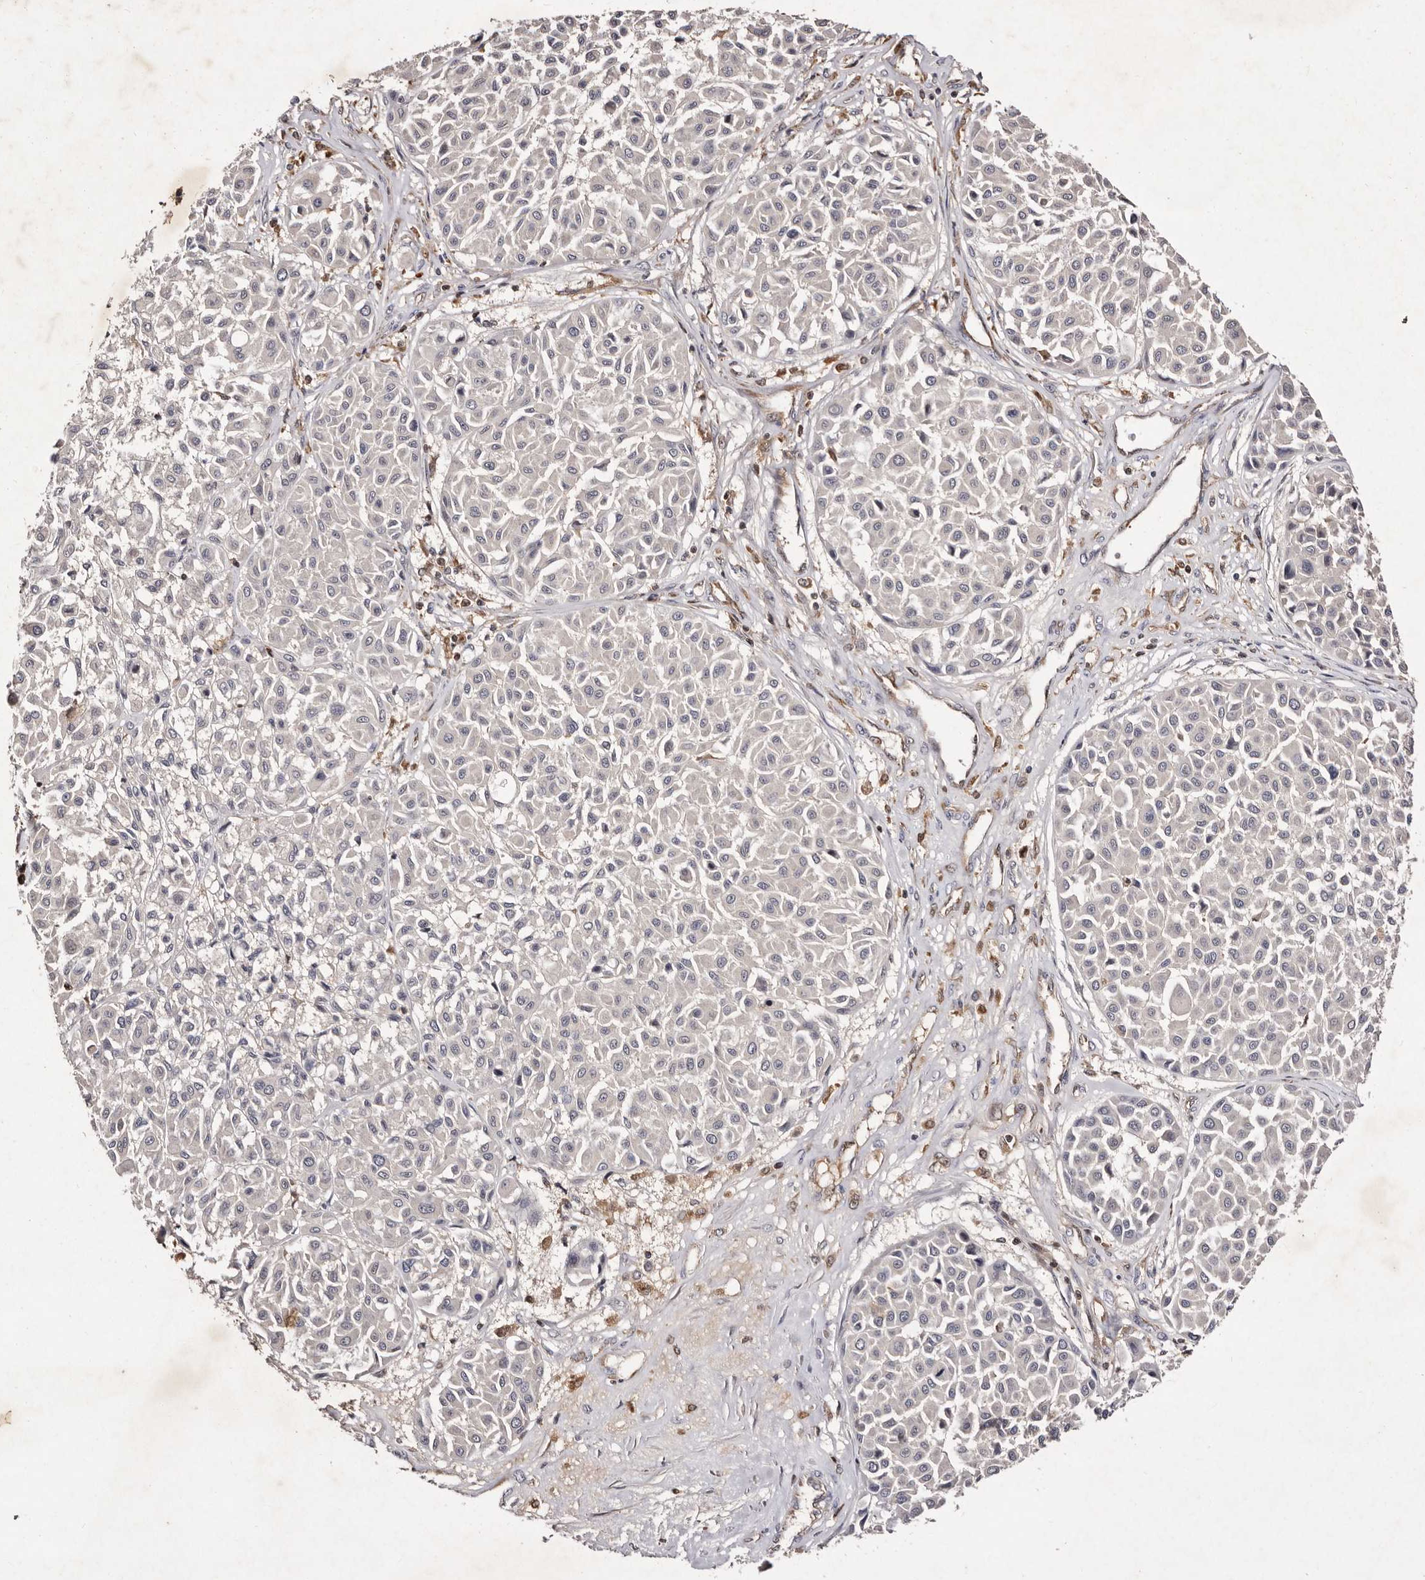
{"staining": {"intensity": "negative", "quantity": "none", "location": "none"}, "tissue": "melanoma", "cell_type": "Tumor cells", "image_type": "cancer", "snomed": [{"axis": "morphology", "description": "Malignant melanoma, Metastatic site"}, {"axis": "topography", "description": "Soft tissue"}], "caption": "The image displays no significant positivity in tumor cells of melanoma. Brightfield microscopy of IHC stained with DAB (3,3'-diaminobenzidine) (brown) and hematoxylin (blue), captured at high magnification.", "gene": "GIMAP4", "patient": {"sex": "male", "age": 41}}